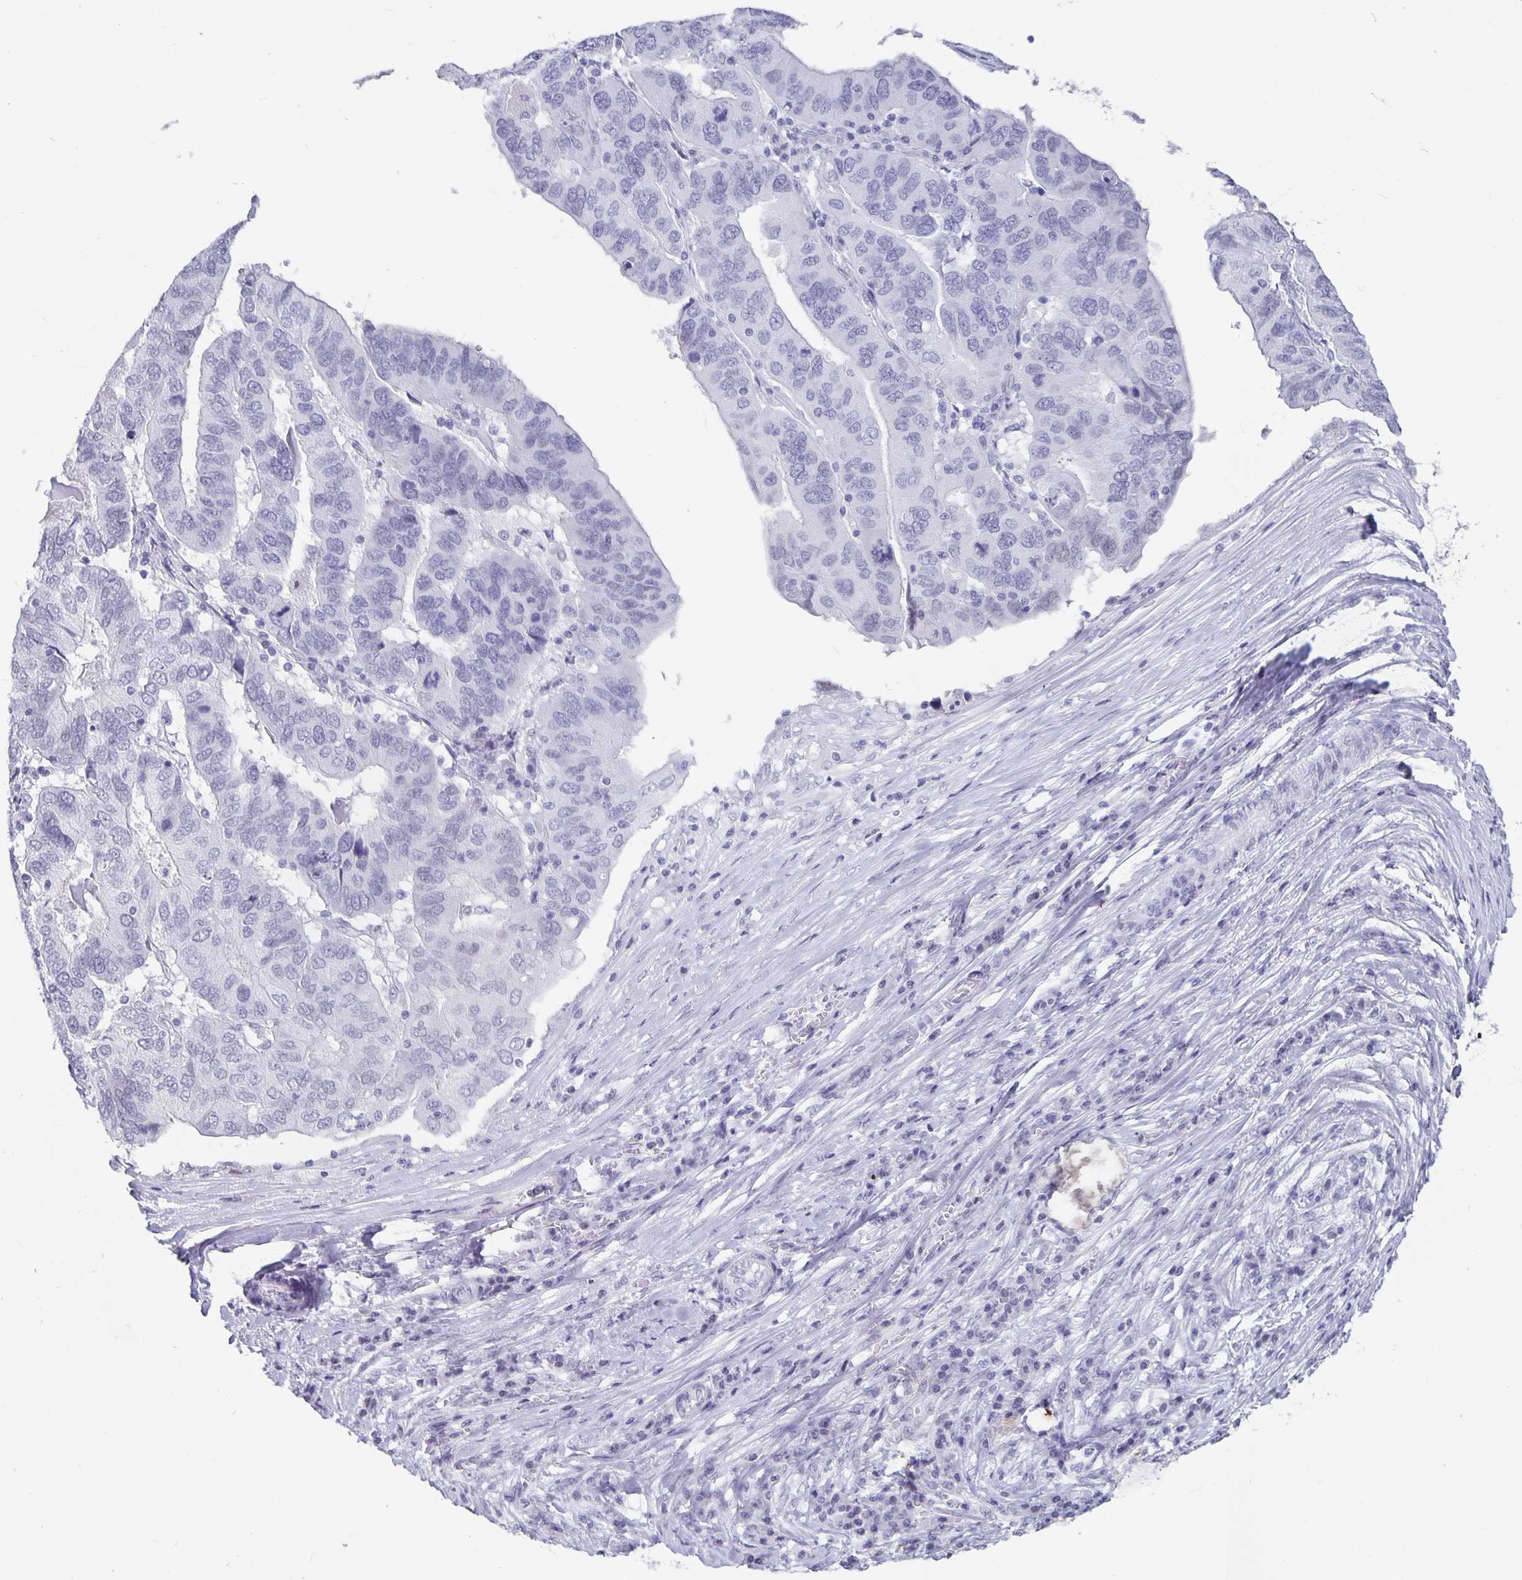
{"staining": {"intensity": "negative", "quantity": "none", "location": "none"}, "tissue": "ovarian cancer", "cell_type": "Tumor cells", "image_type": "cancer", "snomed": [{"axis": "morphology", "description": "Cystadenocarcinoma, serous, NOS"}, {"axis": "topography", "description": "Ovary"}], "caption": "The micrograph exhibits no staining of tumor cells in ovarian serous cystadenocarcinoma.", "gene": "OLIG2", "patient": {"sex": "female", "age": 79}}